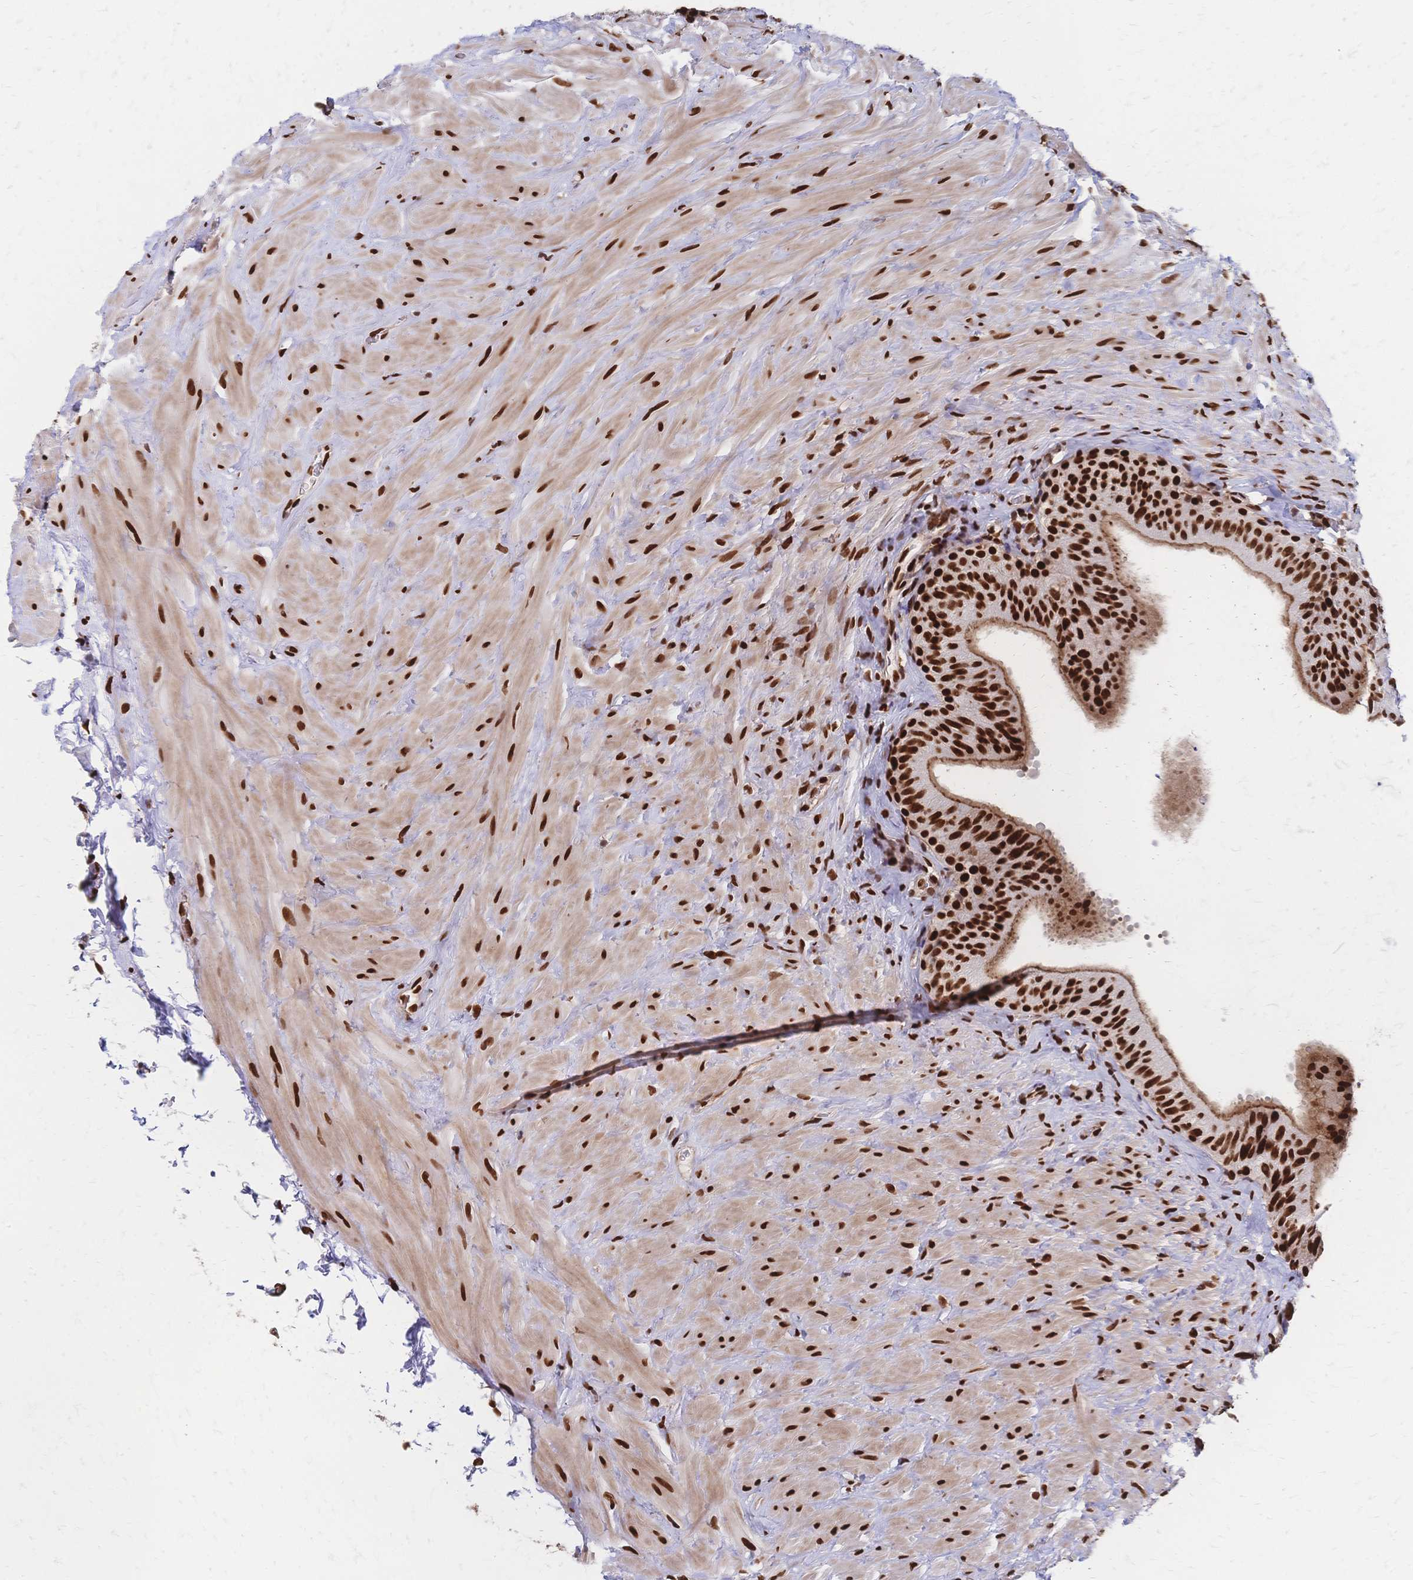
{"staining": {"intensity": "strong", "quantity": ">75%", "location": "cytoplasmic/membranous,nuclear"}, "tissue": "epididymis", "cell_type": "Glandular cells", "image_type": "normal", "snomed": [{"axis": "morphology", "description": "Normal tissue, NOS"}, {"axis": "topography", "description": "Epididymis, spermatic cord, NOS"}, {"axis": "topography", "description": "Epididymis"}], "caption": "This histopathology image displays immunohistochemistry (IHC) staining of benign human epididymis, with high strong cytoplasmic/membranous,nuclear staining in about >75% of glandular cells.", "gene": "HDGF", "patient": {"sex": "male", "age": 31}}